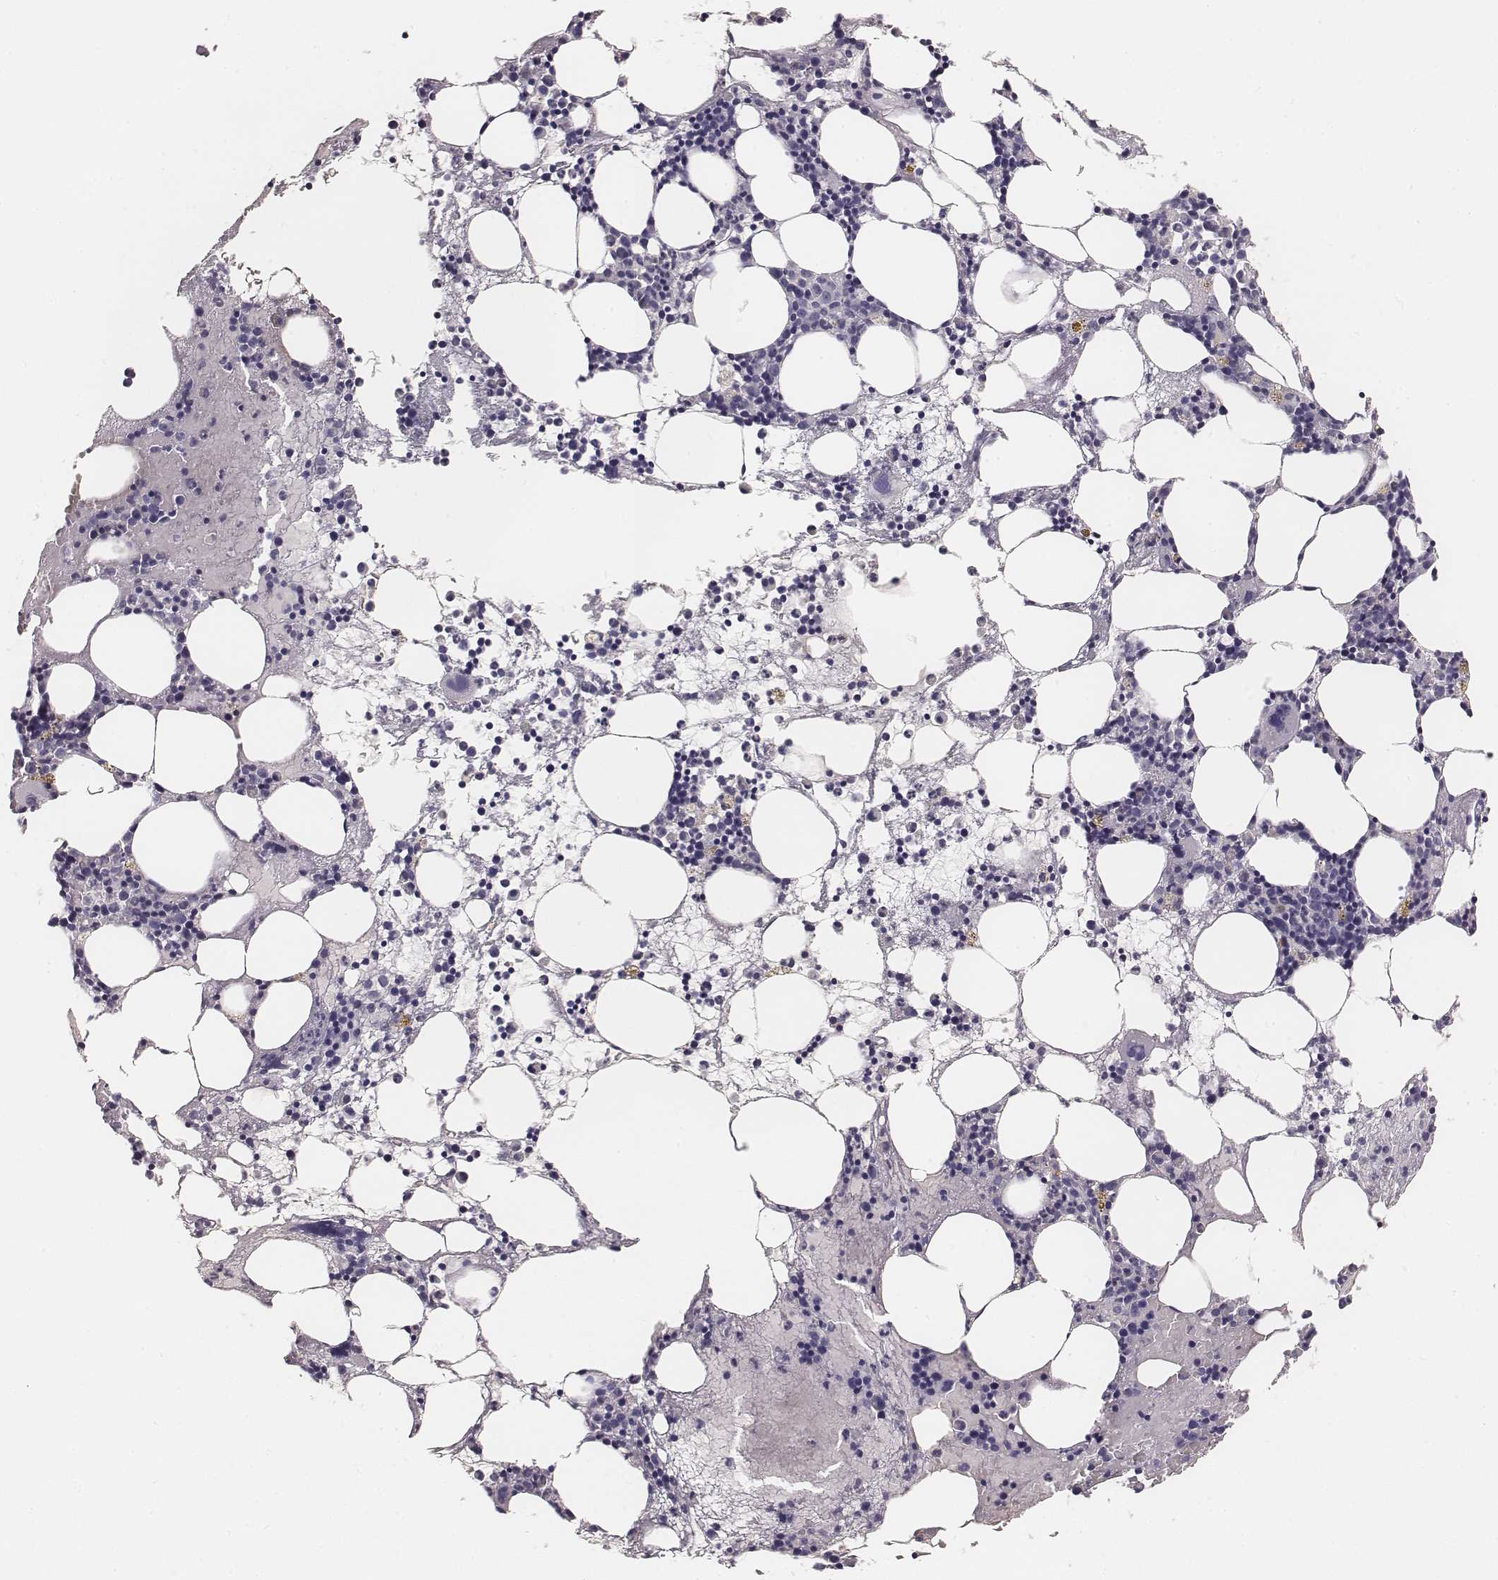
{"staining": {"intensity": "negative", "quantity": "none", "location": "none"}, "tissue": "bone marrow", "cell_type": "Hematopoietic cells", "image_type": "normal", "snomed": [{"axis": "morphology", "description": "Normal tissue, NOS"}, {"axis": "topography", "description": "Bone marrow"}], "caption": "This histopathology image is of benign bone marrow stained with immunohistochemistry (IHC) to label a protein in brown with the nuclei are counter-stained blue. There is no expression in hematopoietic cells.", "gene": "MYH6", "patient": {"sex": "male", "age": 54}}